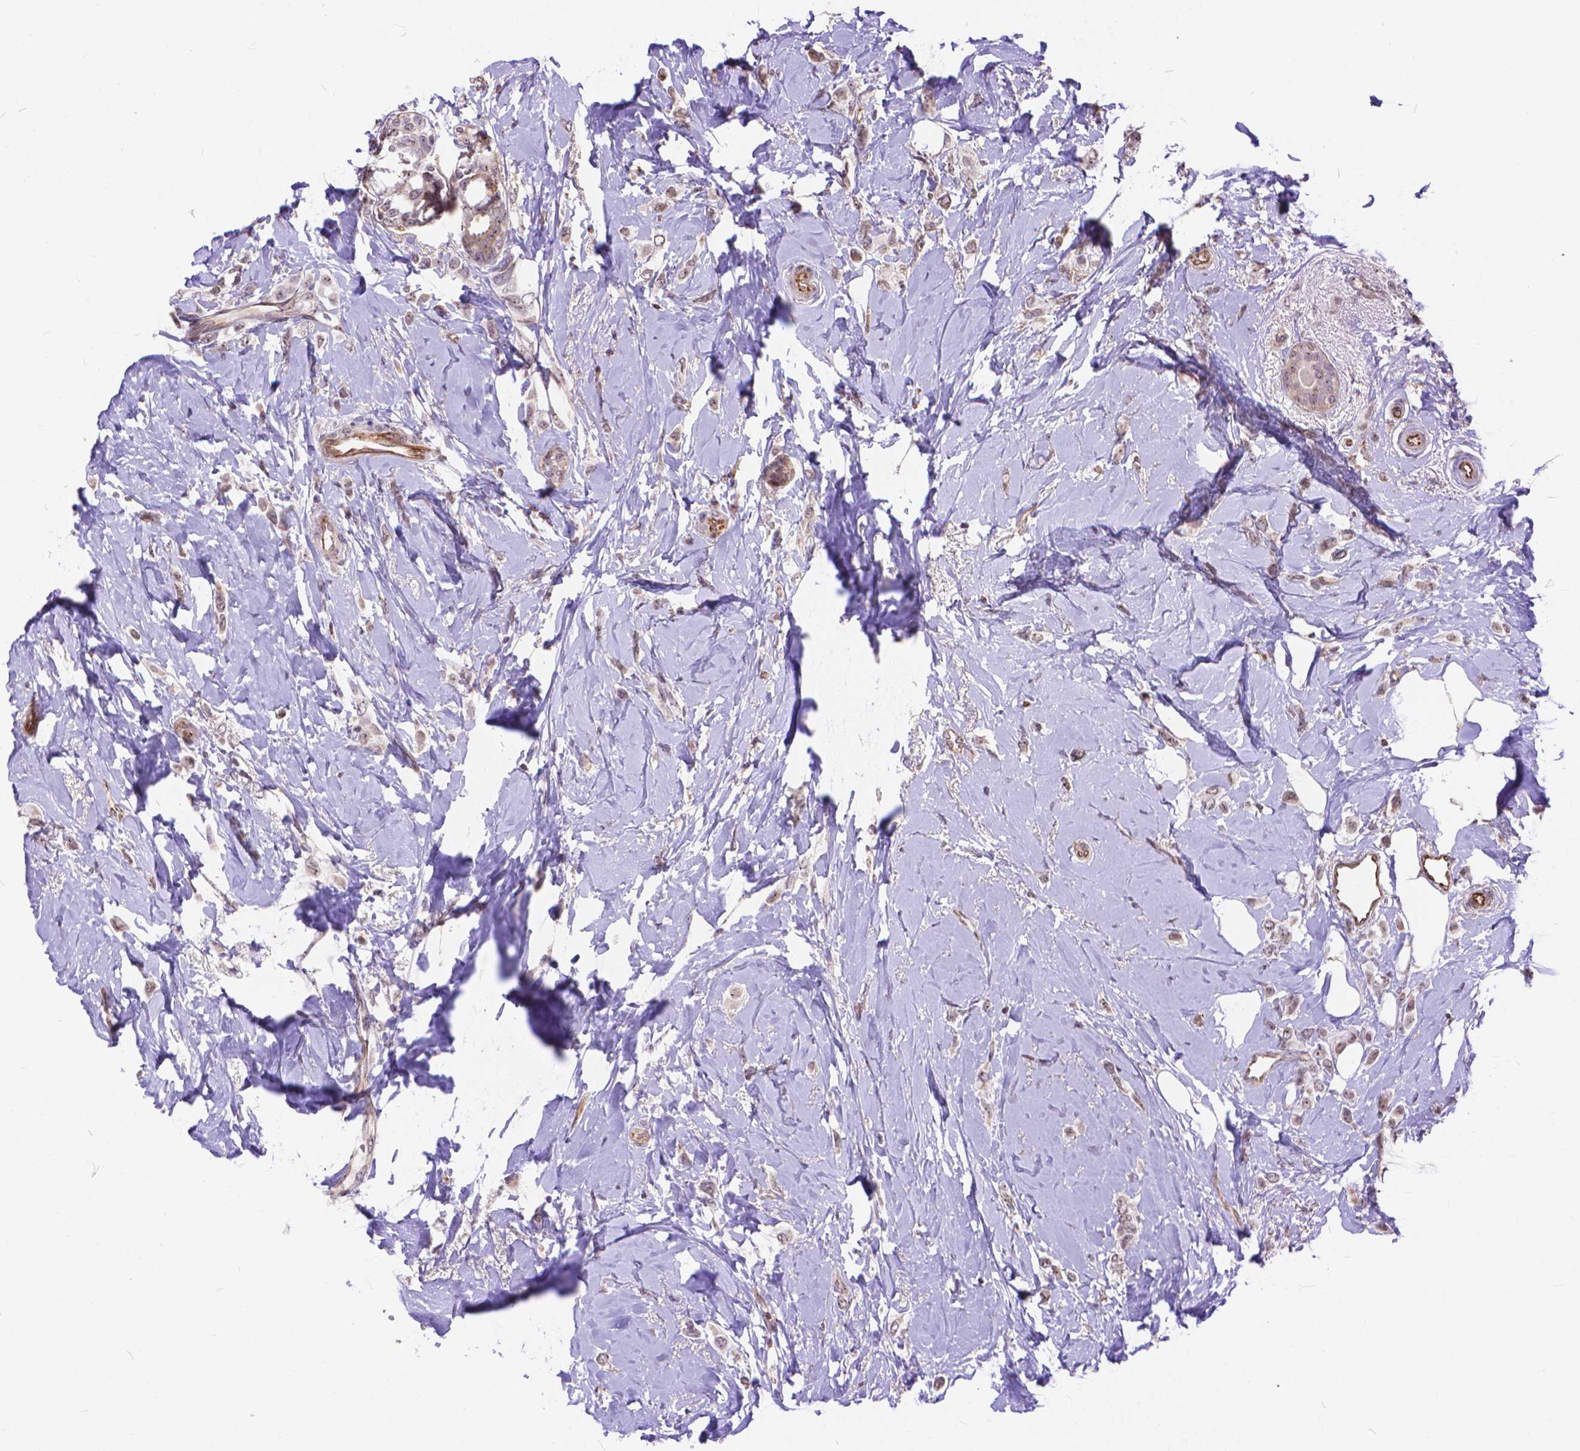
{"staining": {"intensity": "weak", "quantity": ">75%", "location": "nuclear"}, "tissue": "breast cancer", "cell_type": "Tumor cells", "image_type": "cancer", "snomed": [{"axis": "morphology", "description": "Lobular carcinoma"}, {"axis": "topography", "description": "Breast"}], "caption": "Protein staining of breast cancer tissue demonstrates weak nuclear positivity in approximately >75% of tumor cells. The protein of interest is stained brown, and the nuclei are stained in blue (DAB IHC with brightfield microscopy, high magnification).", "gene": "TMEM135", "patient": {"sex": "female", "age": 66}}